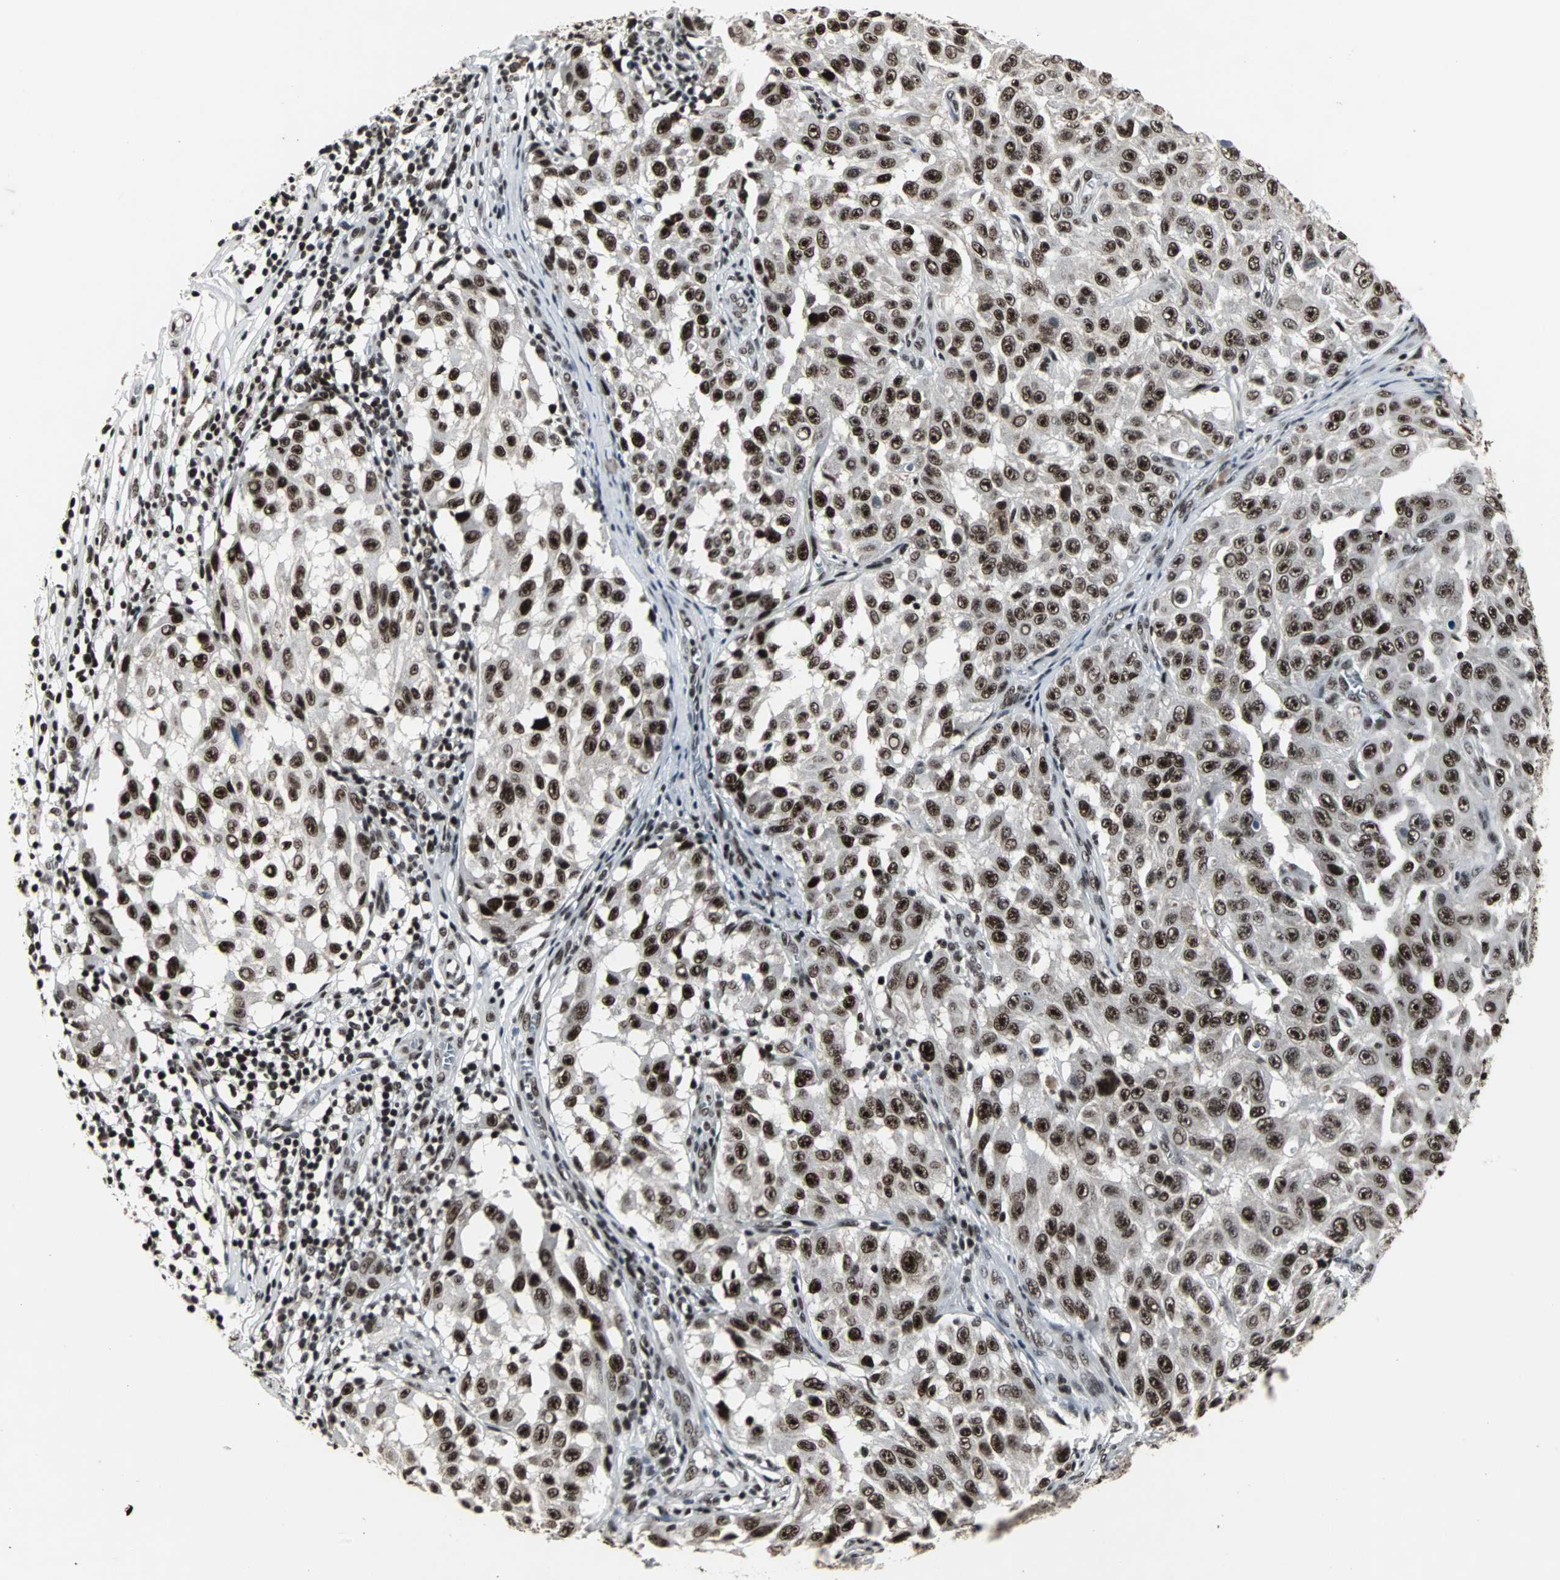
{"staining": {"intensity": "strong", "quantity": ">75%", "location": "nuclear"}, "tissue": "melanoma", "cell_type": "Tumor cells", "image_type": "cancer", "snomed": [{"axis": "morphology", "description": "Malignant melanoma, NOS"}, {"axis": "topography", "description": "Skin"}], "caption": "This micrograph demonstrates melanoma stained with IHC to label a protein in brown. The nuclear of tumor cells show strong positivity for the protein. Nuclei are counter-stained blue.", "gene": "PNKP", "patient": {"sex": "male", "age": 30}}